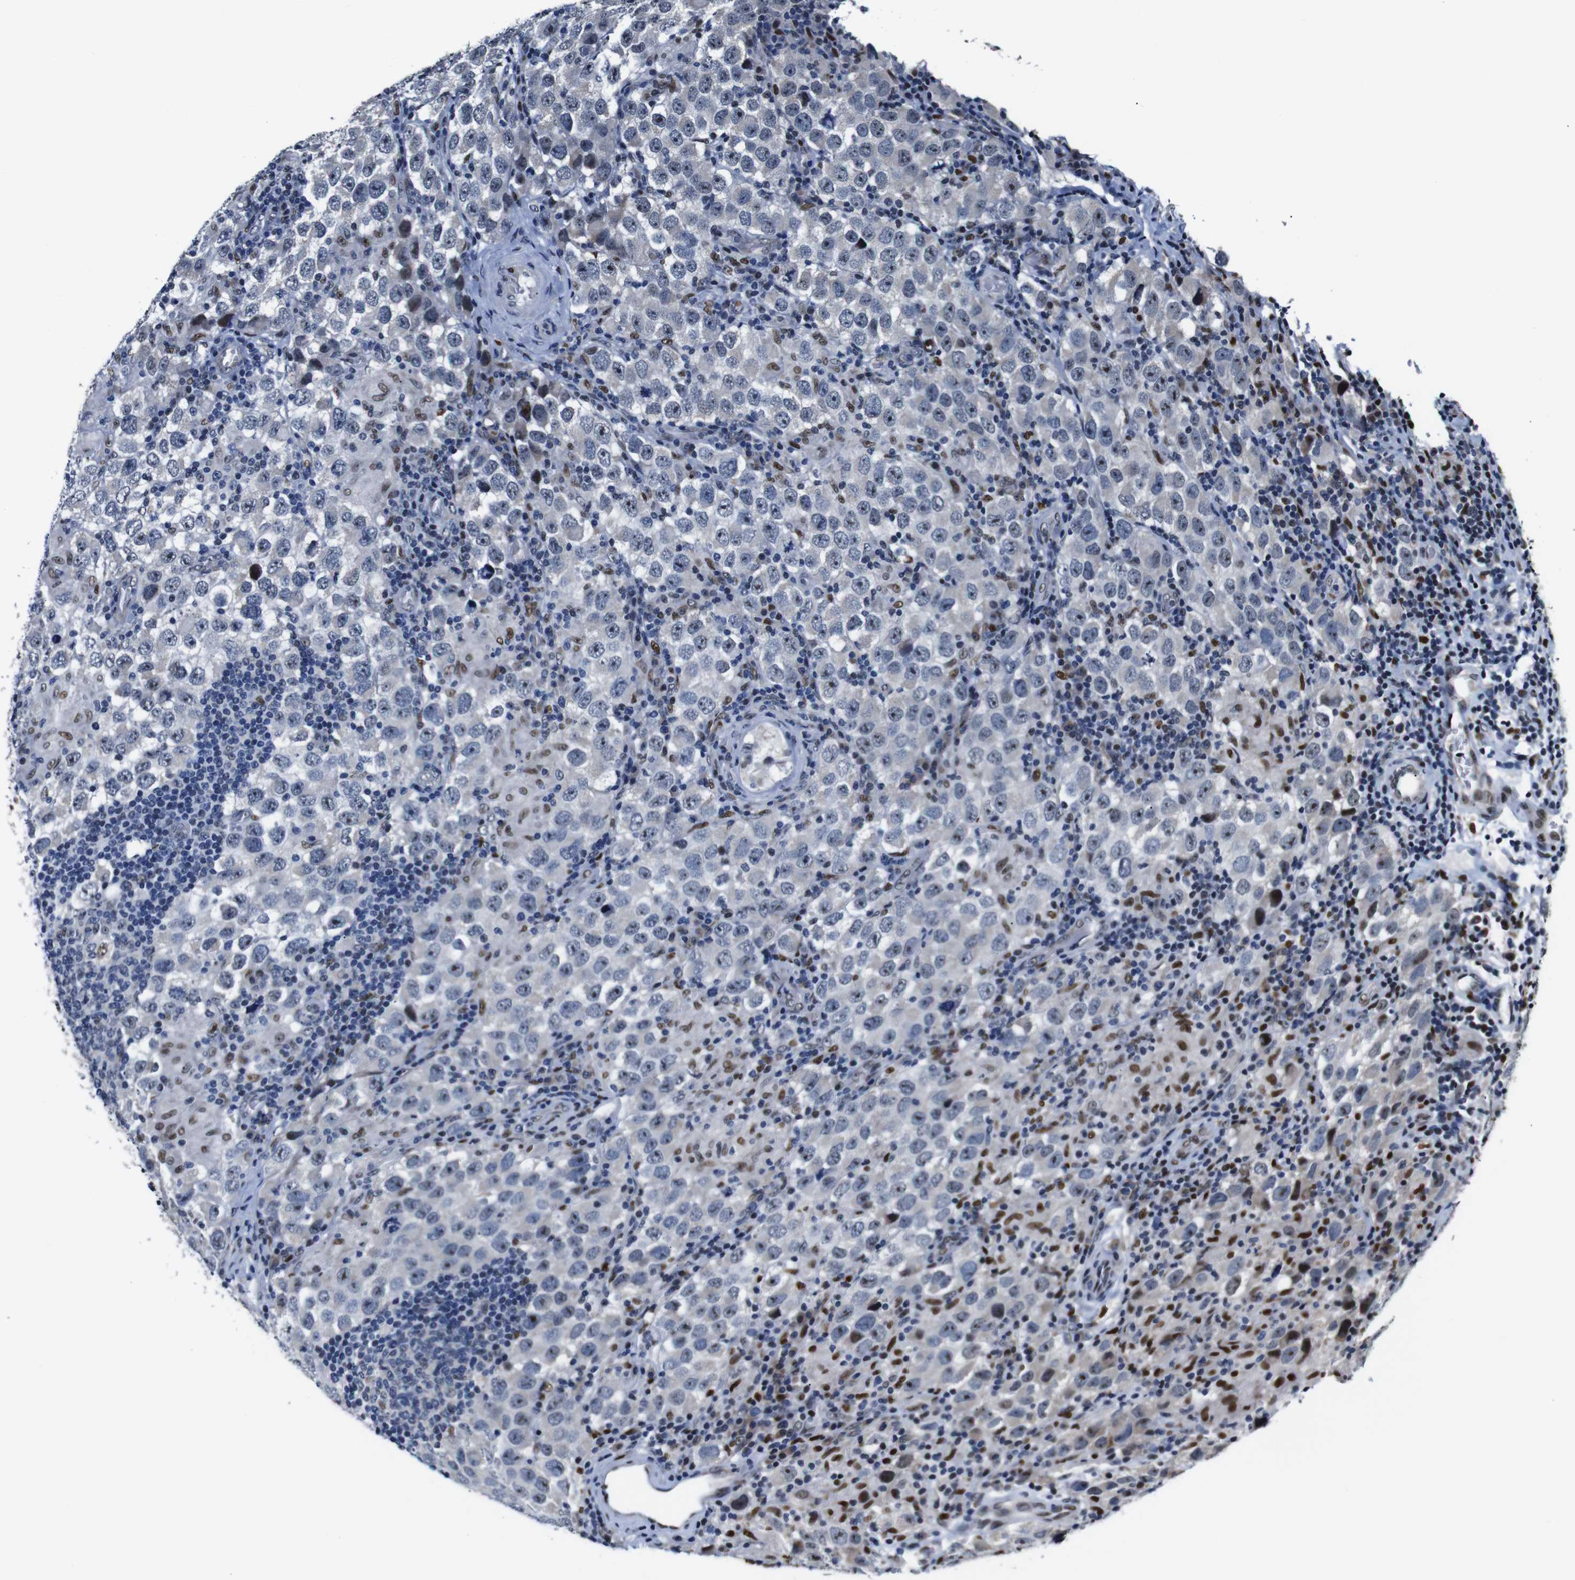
{"staining": {"intensity": "negative", "quantity": "none", "location": "none"}, "tissue": "testis cancer", "cell_type": "Tumor cells", "image_type": "cancer", "snomed": [{"axis": "morphology", "description": "Carcinoma, Embryonal, NOS"}, {"axis": "topography", "description": "Testis"}], "caption": "A histopathology image of human testis cancer (embryonal carcinoma) is negative for staining in tumor cells. (Brightfield microscopy of DAB (3,3'-diaminobenzidine) IHC at high magnification).", "gene": "GATA6", "patient": {"sex": "male", "age": 21}}